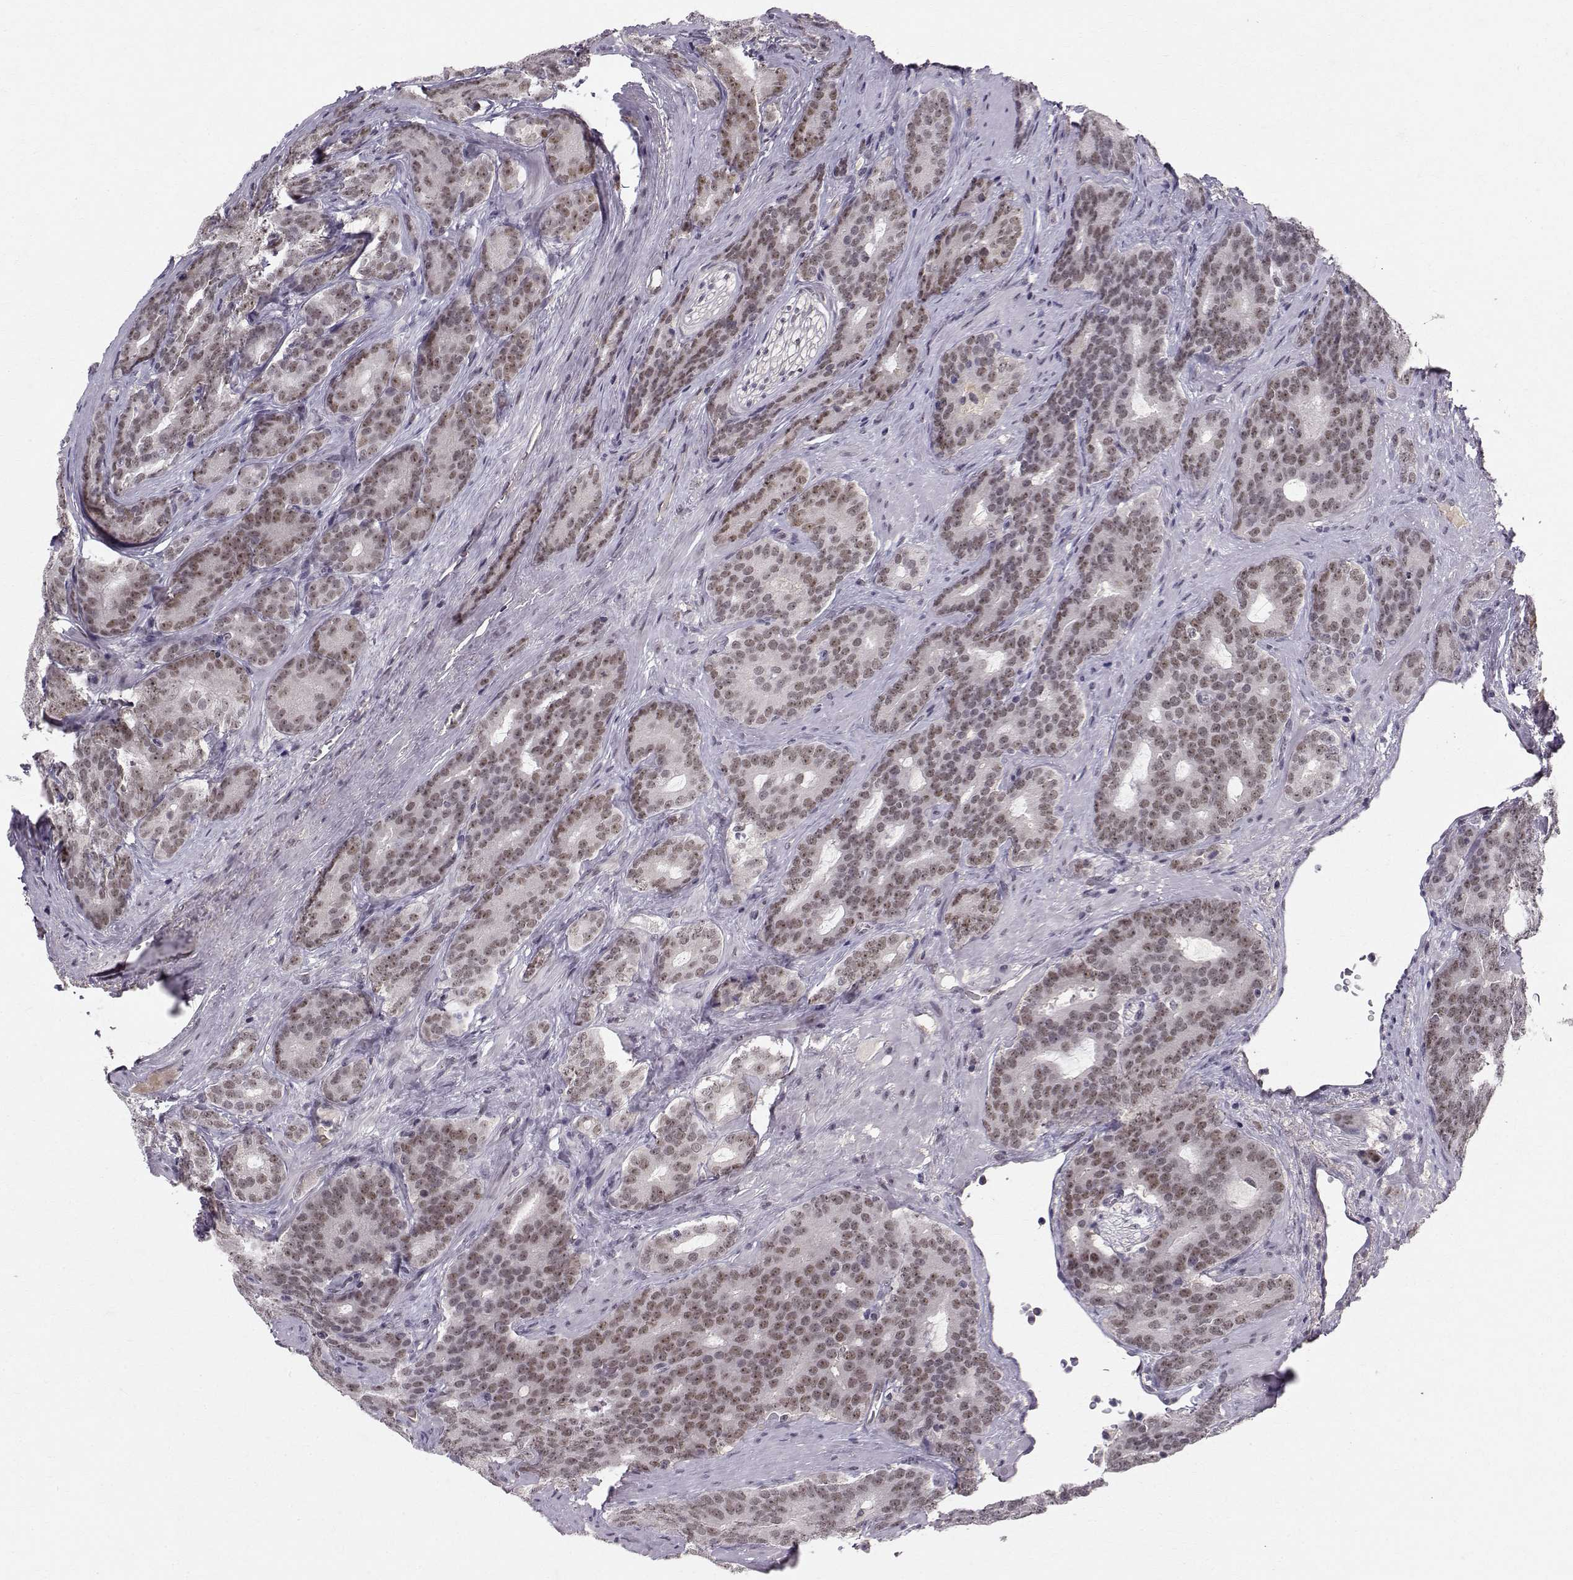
{"staining": {"intensity": "weak", "quantity": "25%-75%", "location": "nuclear"}, "tissue": "prostate cancer", "cell_type": "Tumor cells", "image_type": "cancer", "snomed": [{"axis": "morphology", "description": "Adenocarcinoma, NOS"}, {"axis": "topography", "description": "Prostate"}], "caption": "Immunohistochemistry image of human prostate adenocarcinoma stained for a protein (brown), which reveals low levels of weak nuclear expression in approximately 25%-75% of tumor cells.", "gene": "RPP38", "patient": {"sex": "male", "age": 71}}